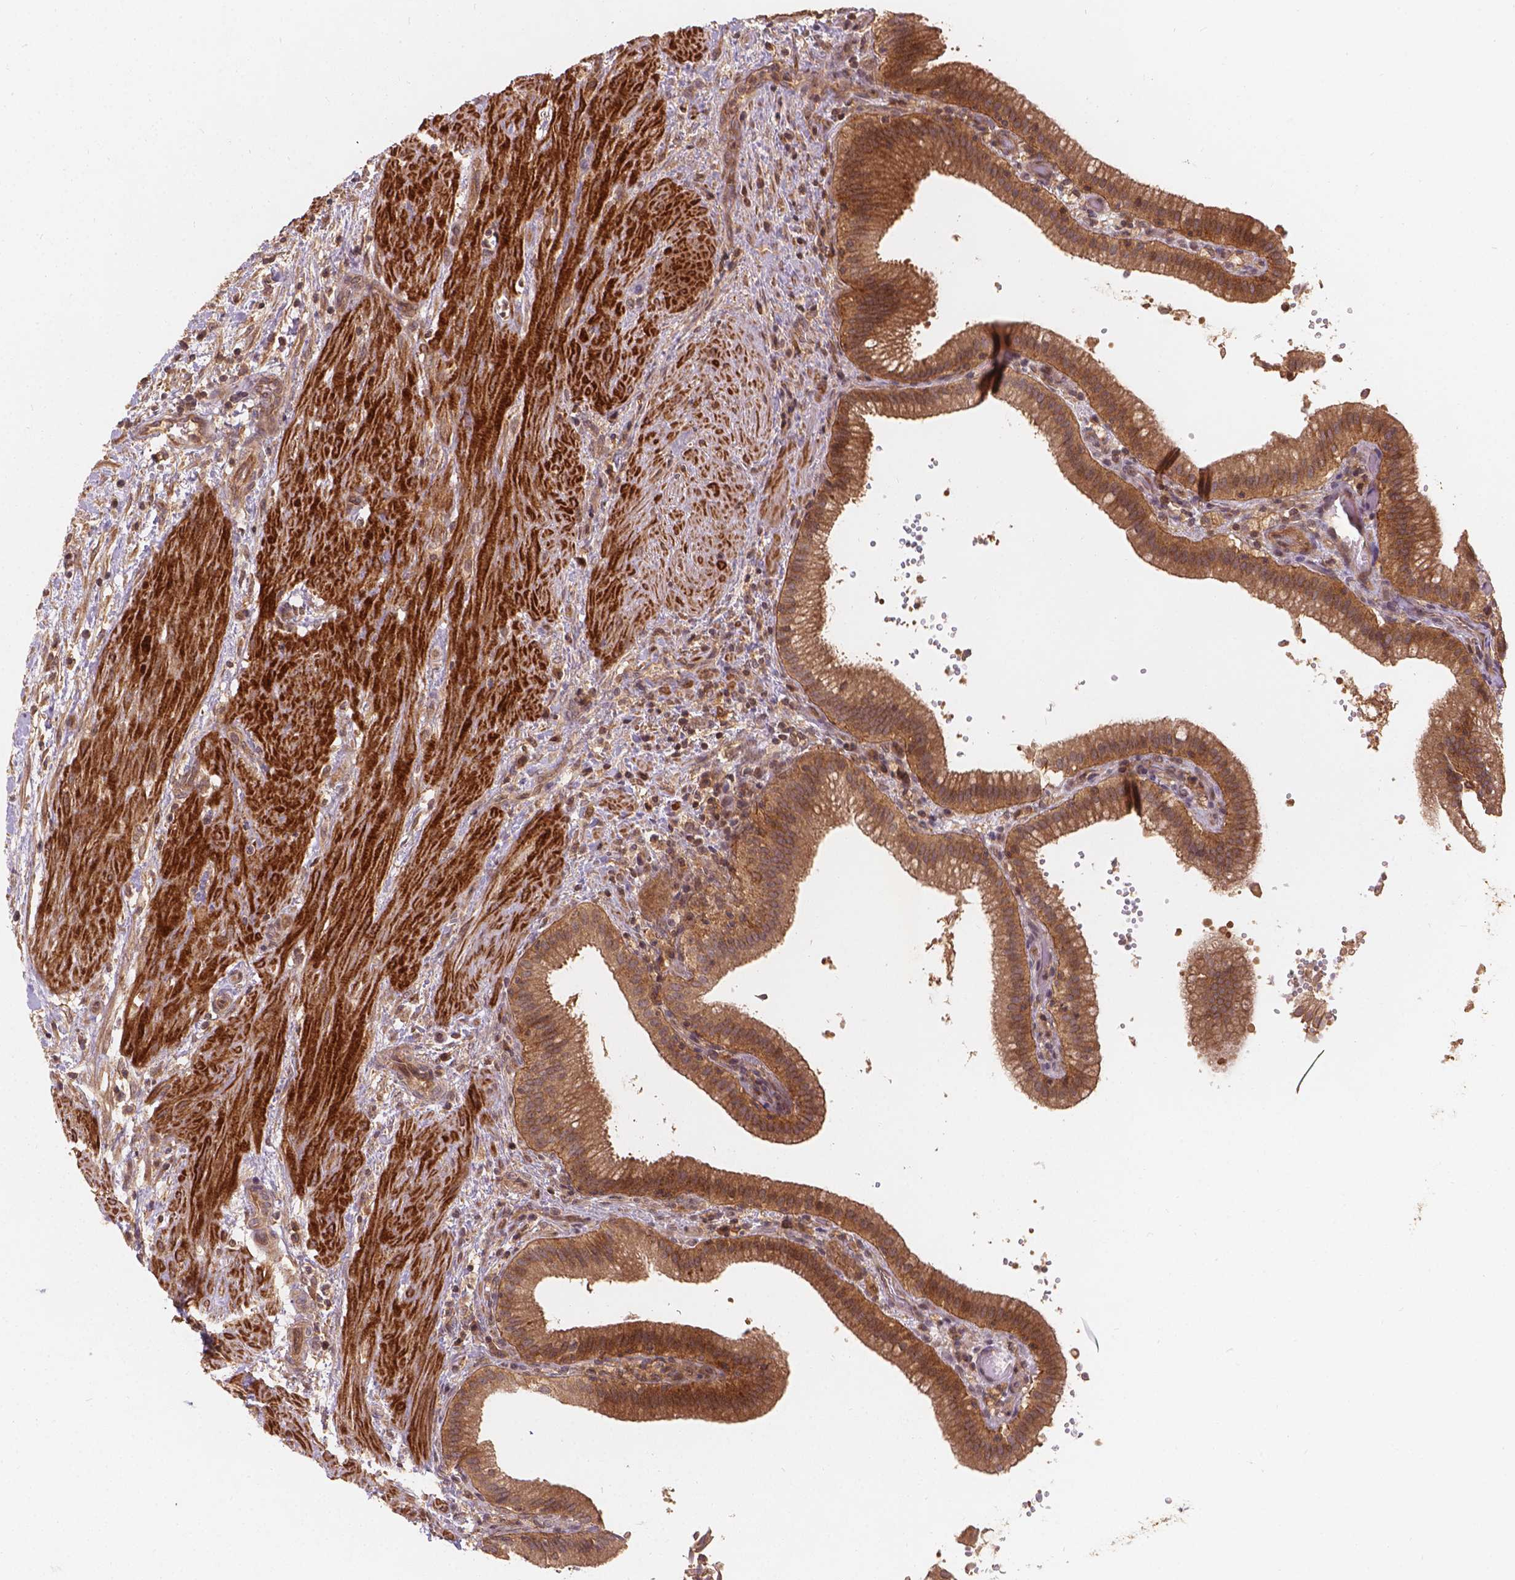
{"staining": {"intensity": "moderate", "quantity": ">75%", "location": "cytoplasmic/membranous"}, "tissue": "gallbladder", "cell_type": "Glandular cells", "image_type": "normal", "snomed": [{"axis": "morphology", "description": "Normal tissue, NOS"}, {"axis": "topography", "description": "Gallbladder"}], "caption": "IHC (DAB) staining of benign human gallbladder reveals moderate cytoplasmic/membranous protein positivity in approximately >75% of glandular cells.", "gene": "XPR1", "patient": {"sex": "male", "age": 42}}